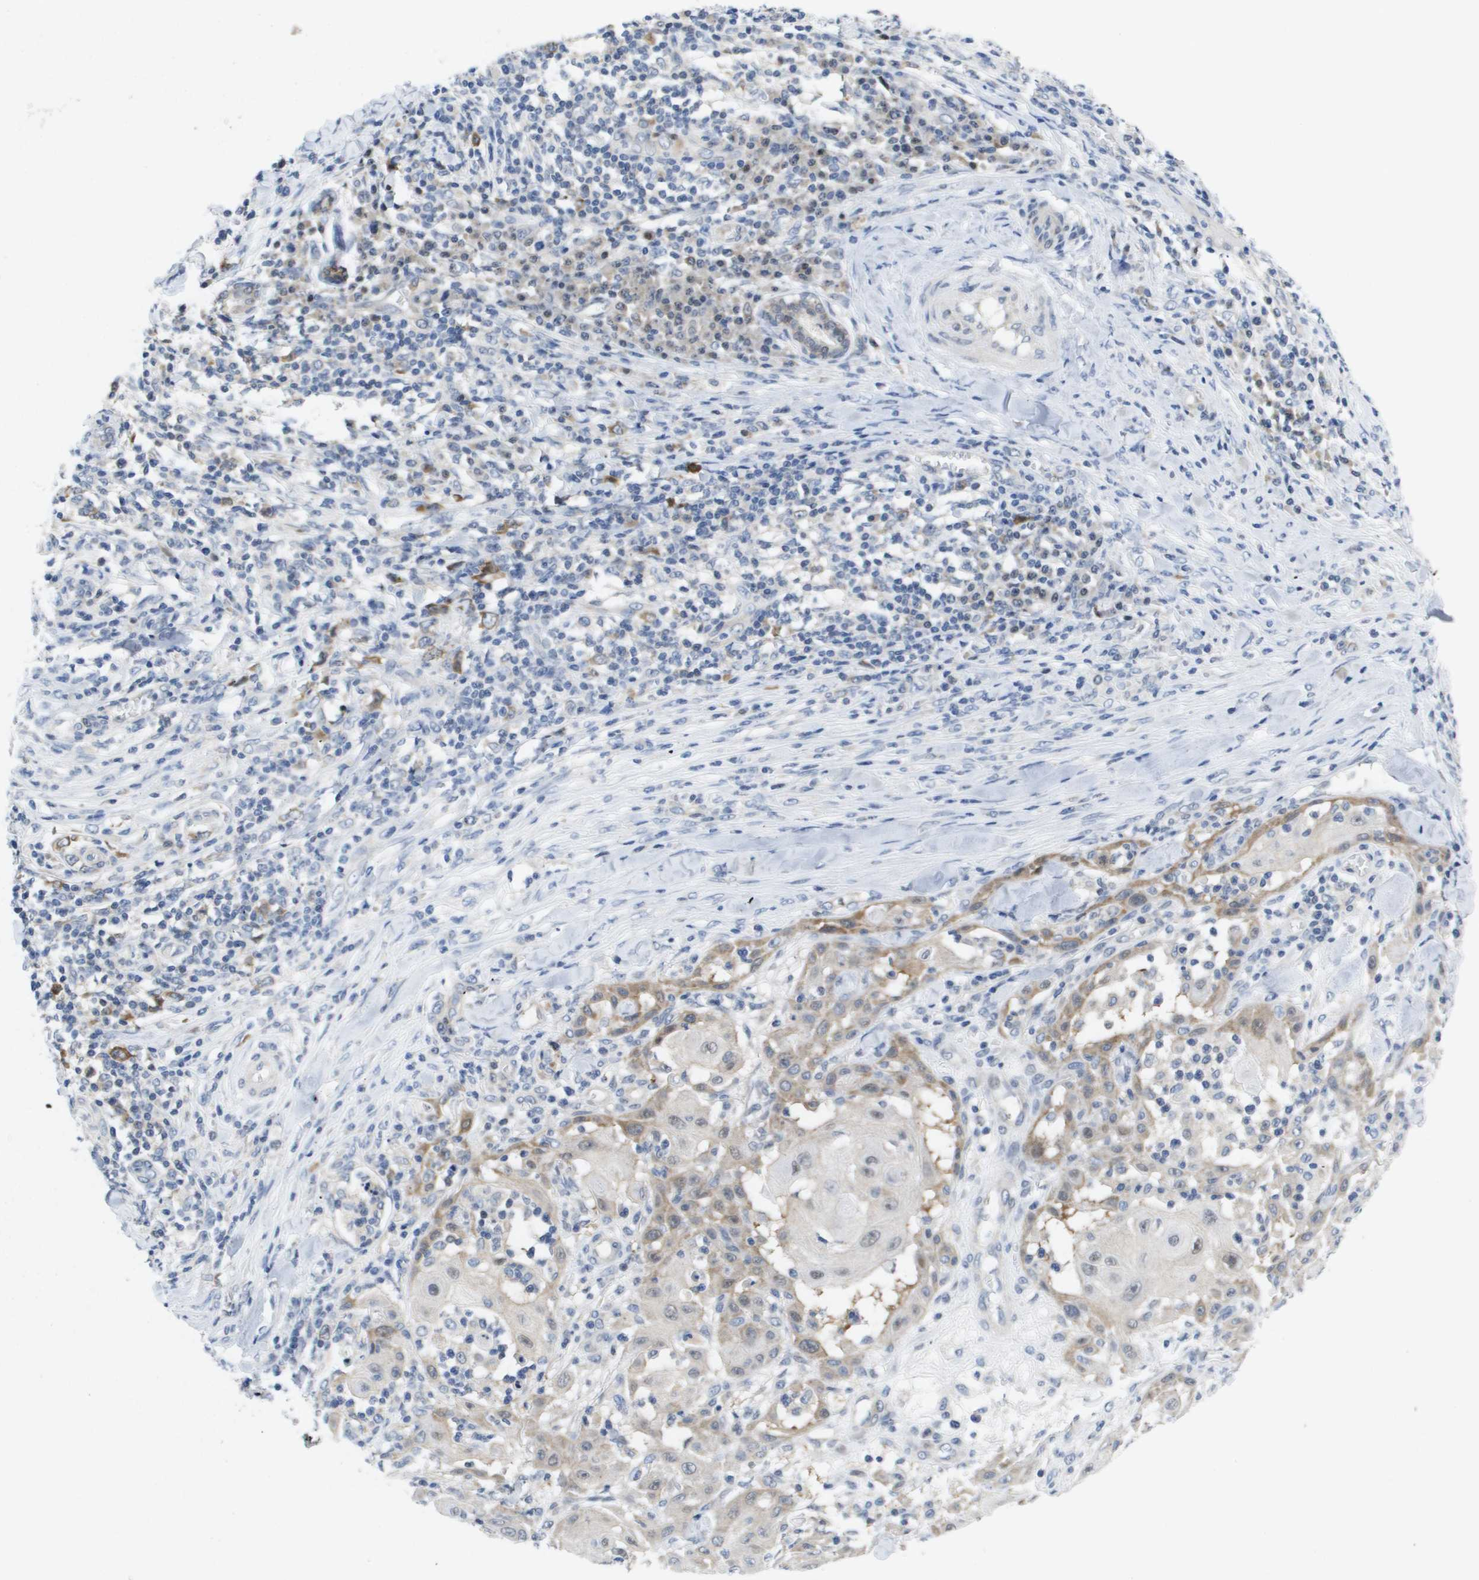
{"staining": {"intensity": "moderate", "quantity": "25%-75%", "location": "cytoplasmic/membranous"}, "tissue": "skin cancer", "cell_type": "Tumor cells", "image_type": "cancer", "snomed": [{"axis": "morphology", "description": "Squamous cell carcinoma, NOS"}, {"axis": "topography", "description": "Skin"}], "caption": "A brown stain highlights moderate cytoplasmic/membranous staining of a protein in skin cancer (squamous cell carcinoma) tumor cells. (IHC, brightfield microscopy, high magnification).", "gene": "FKBP4", "patient": {"sex": "male", "age": 24}}